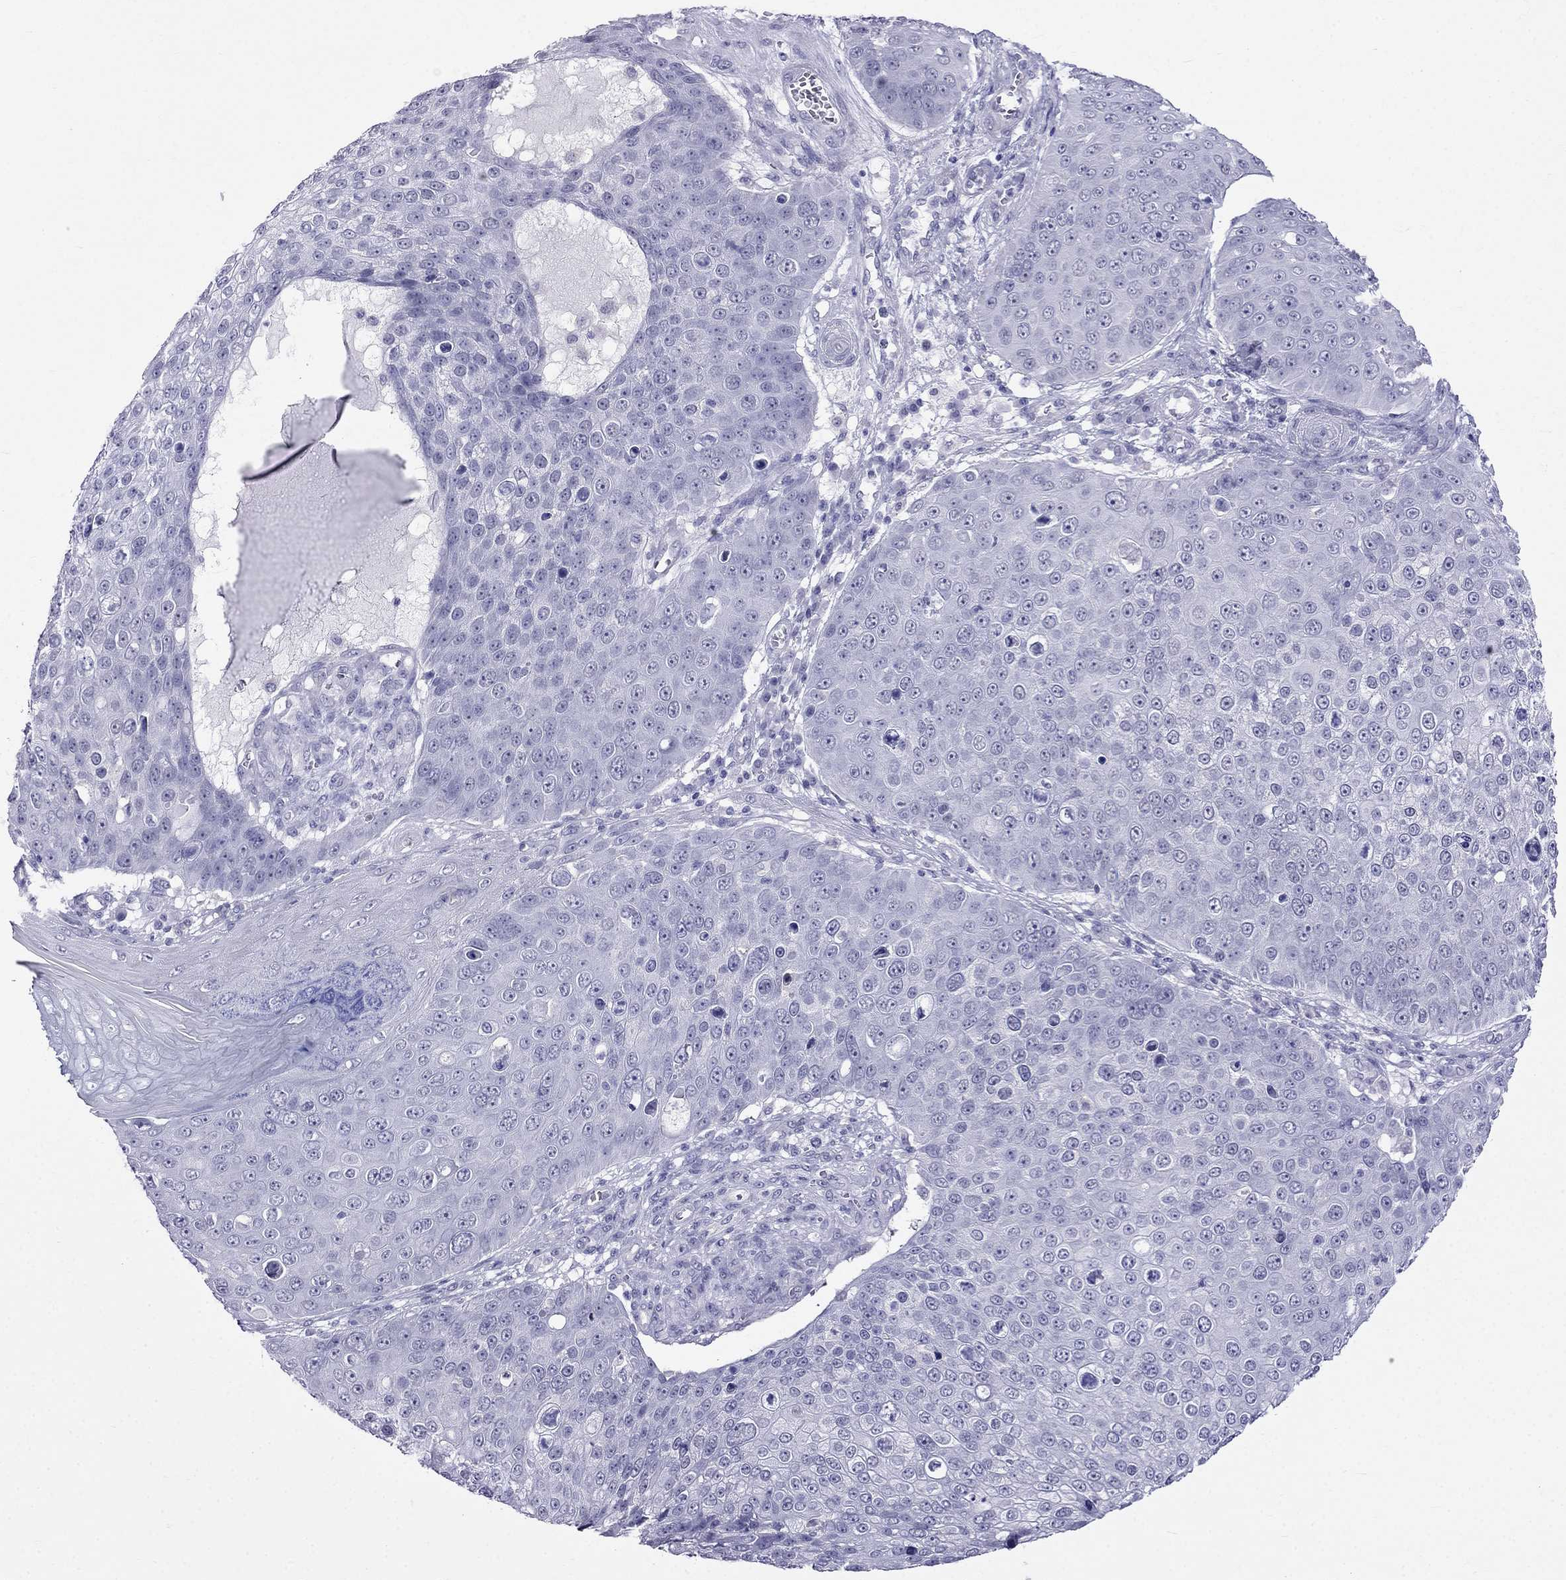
{"staining": {"intensity": "negative", "quantity": "none", "location": "none"}, "tissue": "skin cancer", "cell_type": "Tumor cells", "image_type": "cancer", "snomed": [{"axis": "morphology", "description": "Squamous cell carcinoma, NOS"}, {"axis": "topography", "description": "Skin"}], "caption": "Skin cancer (squamous cell carcinoma) was stained to show a protein in brown. There is no significant expression in tumor cells.", "gene": "MGP", "patient": {"sex": "male", "age": 71}}